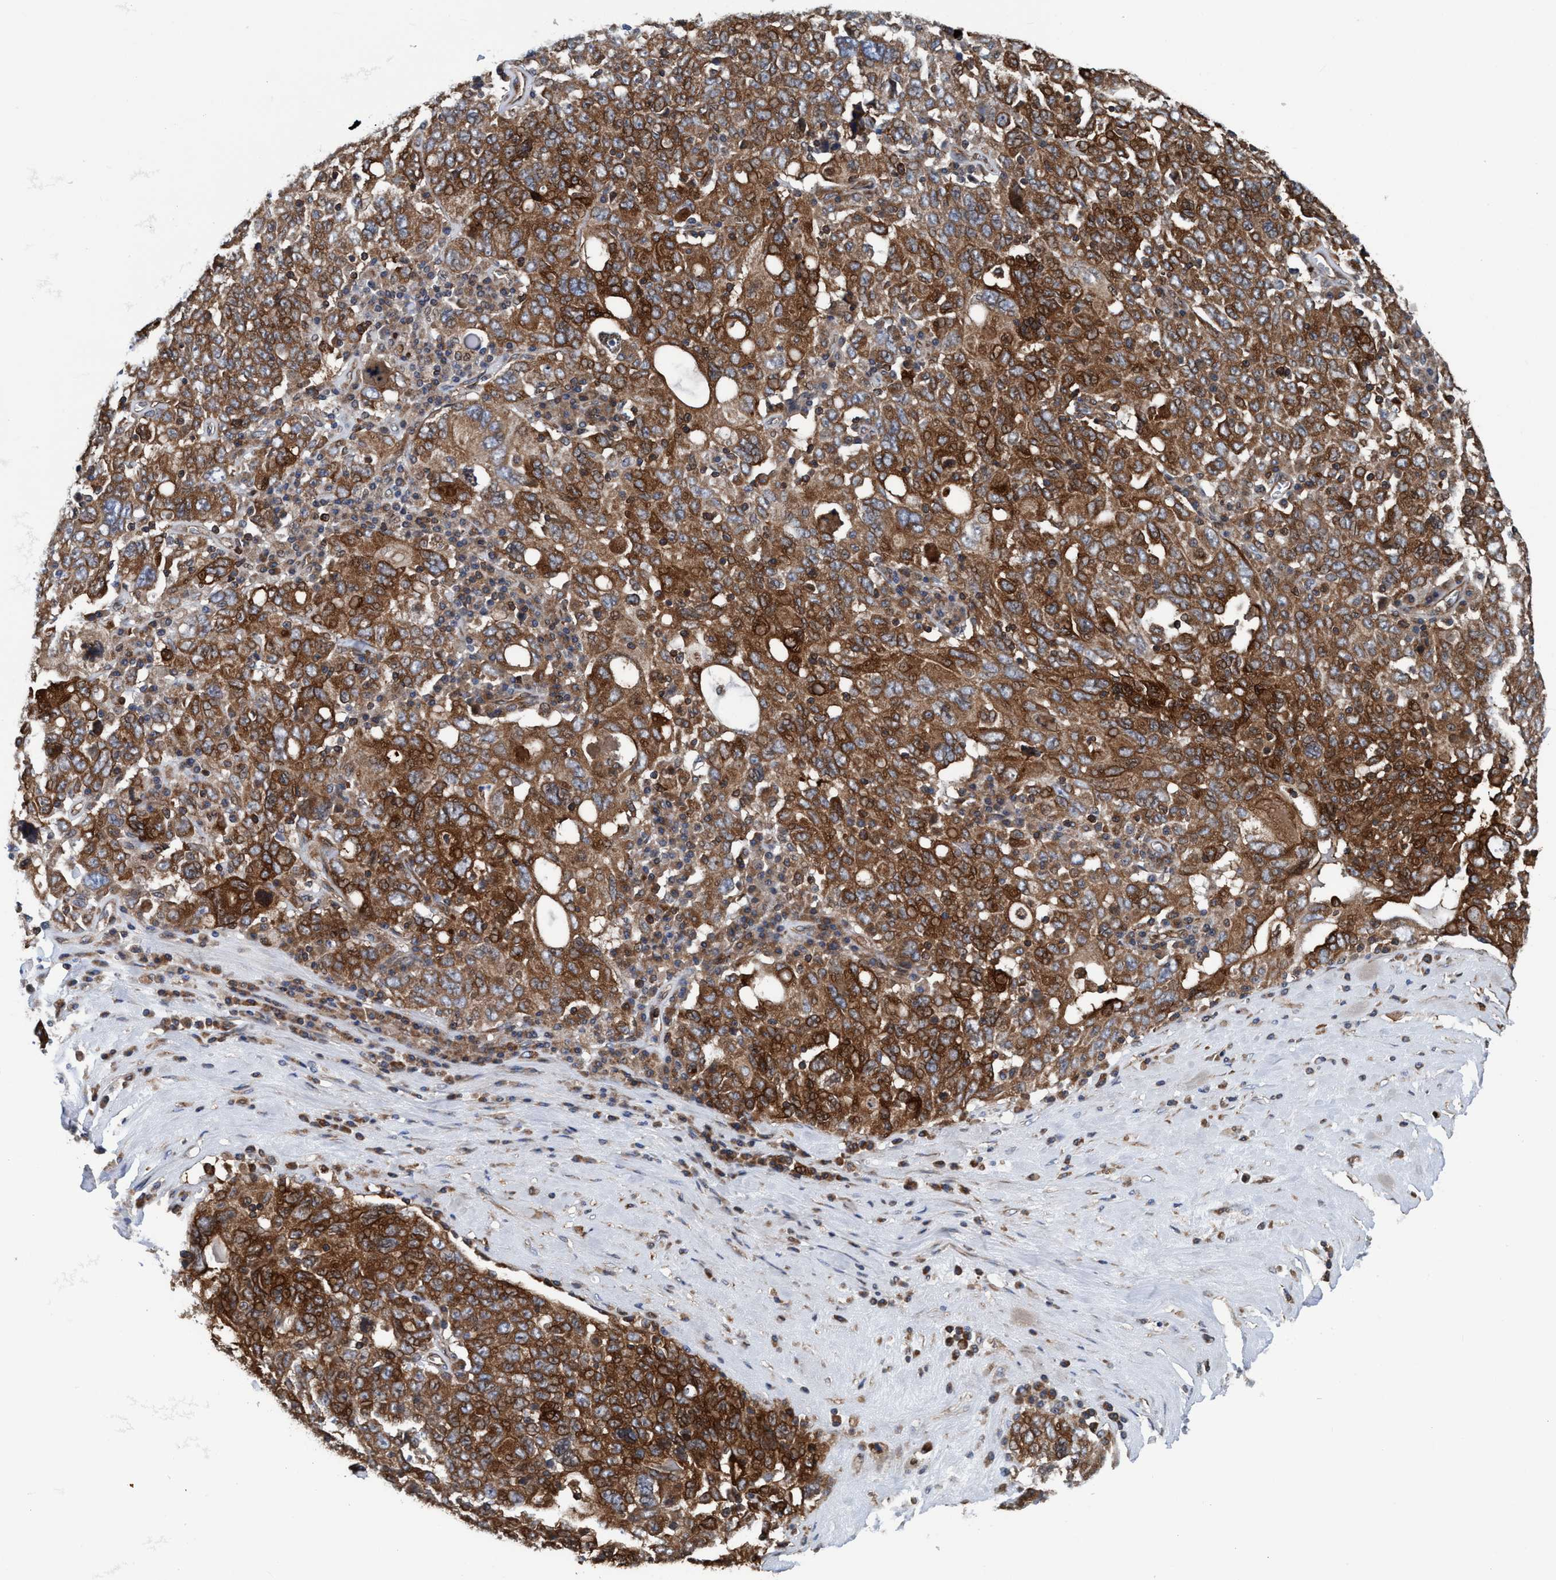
{"staining": {"intensity": "moderate", "quantity": ">75%", "location": "cytoplasmic/membranous,nuclear"}, "tissue": "ovarian cancer", "cell_type": "Tumor cells", "image_type": "cancer", "snomed": [{"axis": "morphology", "description": "Carcinoma, endometroid"}, {"axis": "topography", "description": "Ovary"}], "caption": "IHC micrograph of neoplastic tissue: human ovarian endometroid carcinoma stained using immunohistochemistry exhibits medium levels of moderate protein expression localized specifically in the cytoplasmic/membranous and nuclear of tumor cells, appearing as a cytoplasmic/membranous and nuclear brown color.", "gene": "NMT1", "patient": {"sex": "female", "age": 62}}